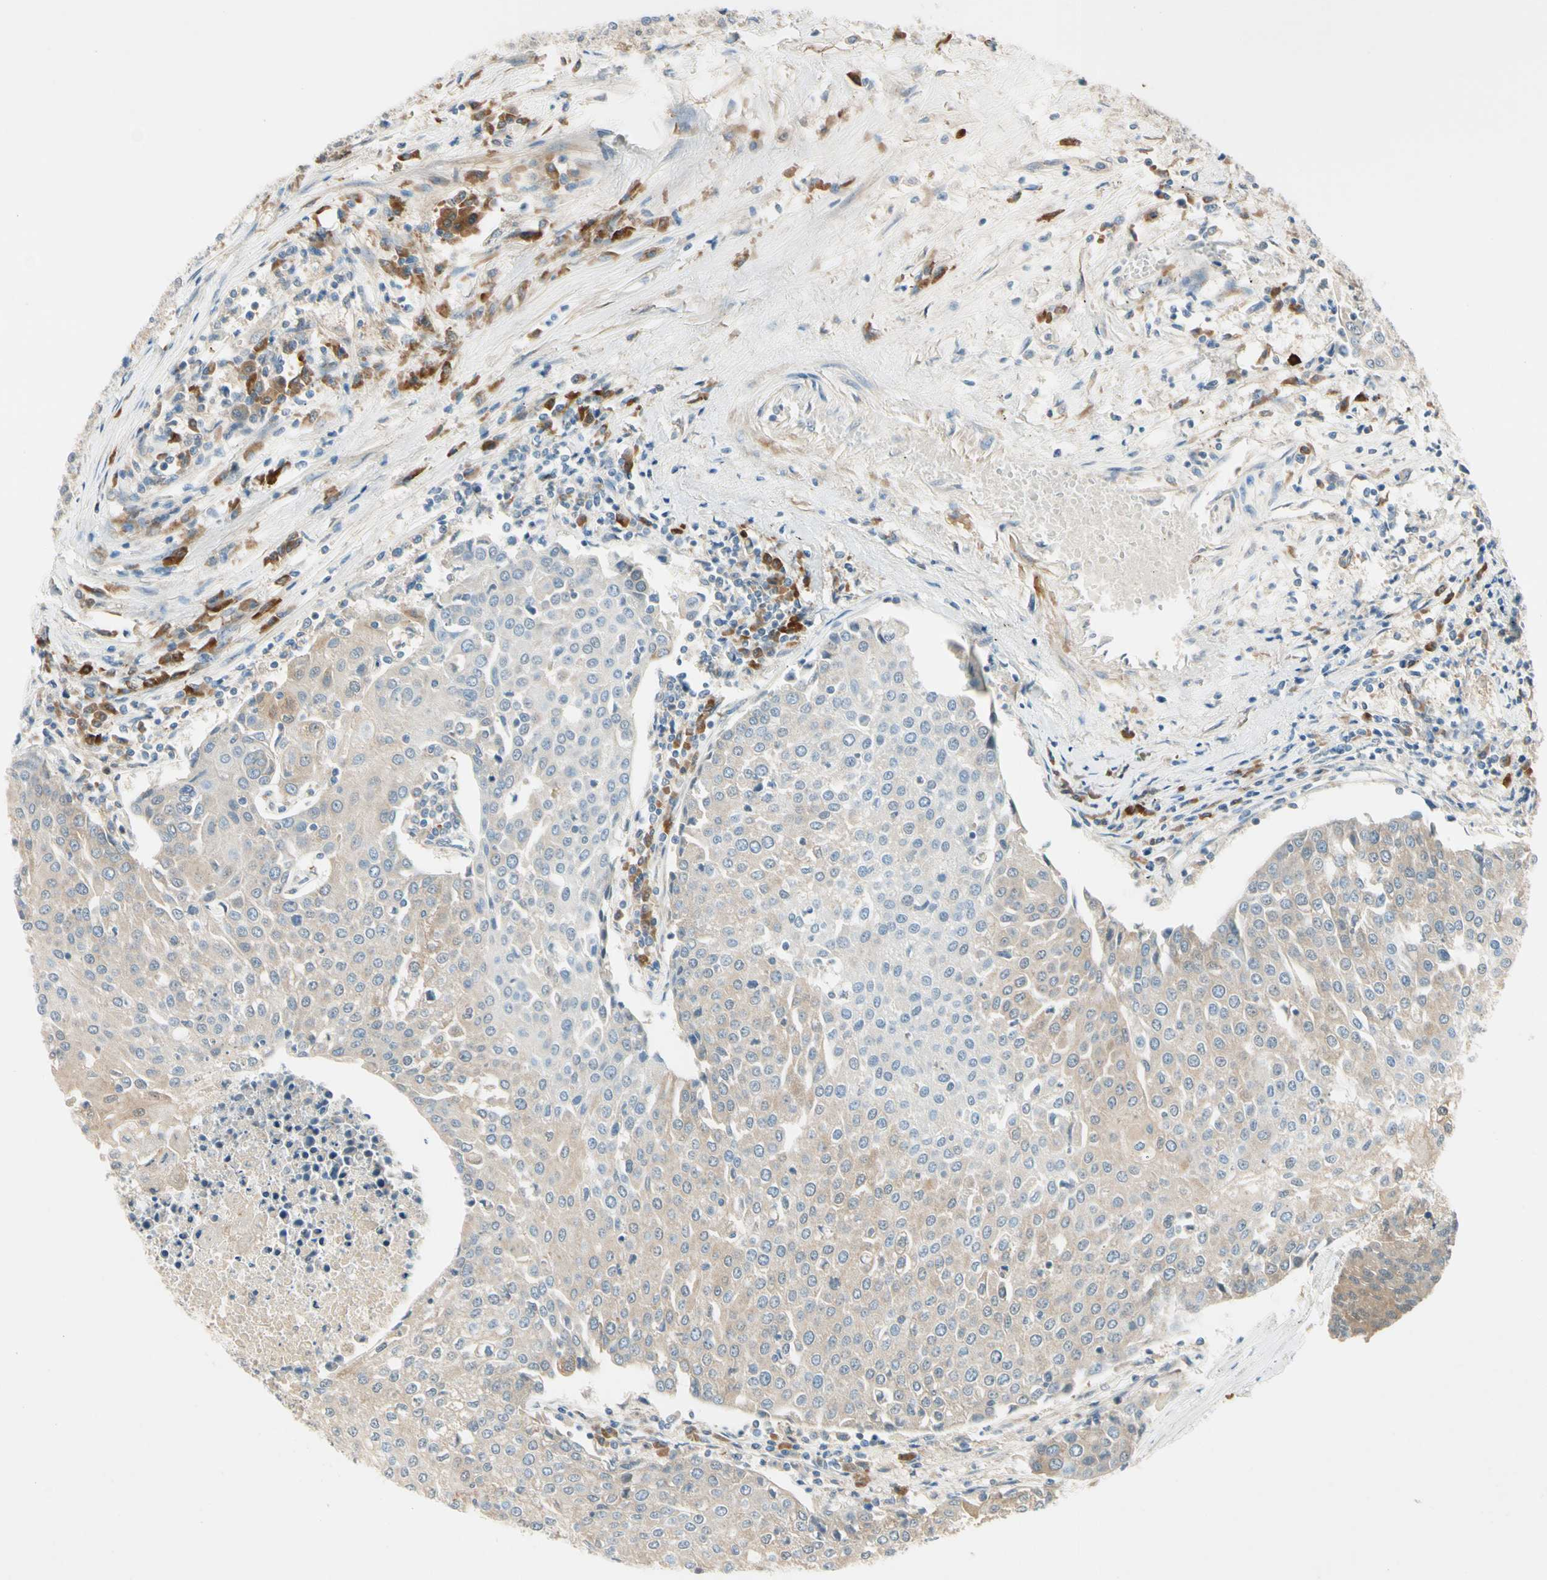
{"staining": {"intensity": "moderate", "quantity": ">75%", "location": "cytoplasmic/membranous"}, "tissue": "urothelial cancer", "cell_type": "Tumor cells", "image_type": "cancer", "snomed": [{"axis": "morphology", "description": "Urothelial carcinoma, High grade"}, {"axis": "topography", "description": "Urinary bladder"}], "caption": "Immunohistochemistry staining of high-grade urothelial carcinoma, which displays medium levels of moderate cytoplasmic/membranous expression in approximately >75% of tumor cells indicating moderate cytoplasmic/membranous protein positivity. The staining was performed using DAB (3,3'-diaminobenzidine) (brown) for protein detection and nuclei were counterstained in hematoxylin (blue).", "gene": "WIPI1", "patient": {"sex": "female", "age": 85}}